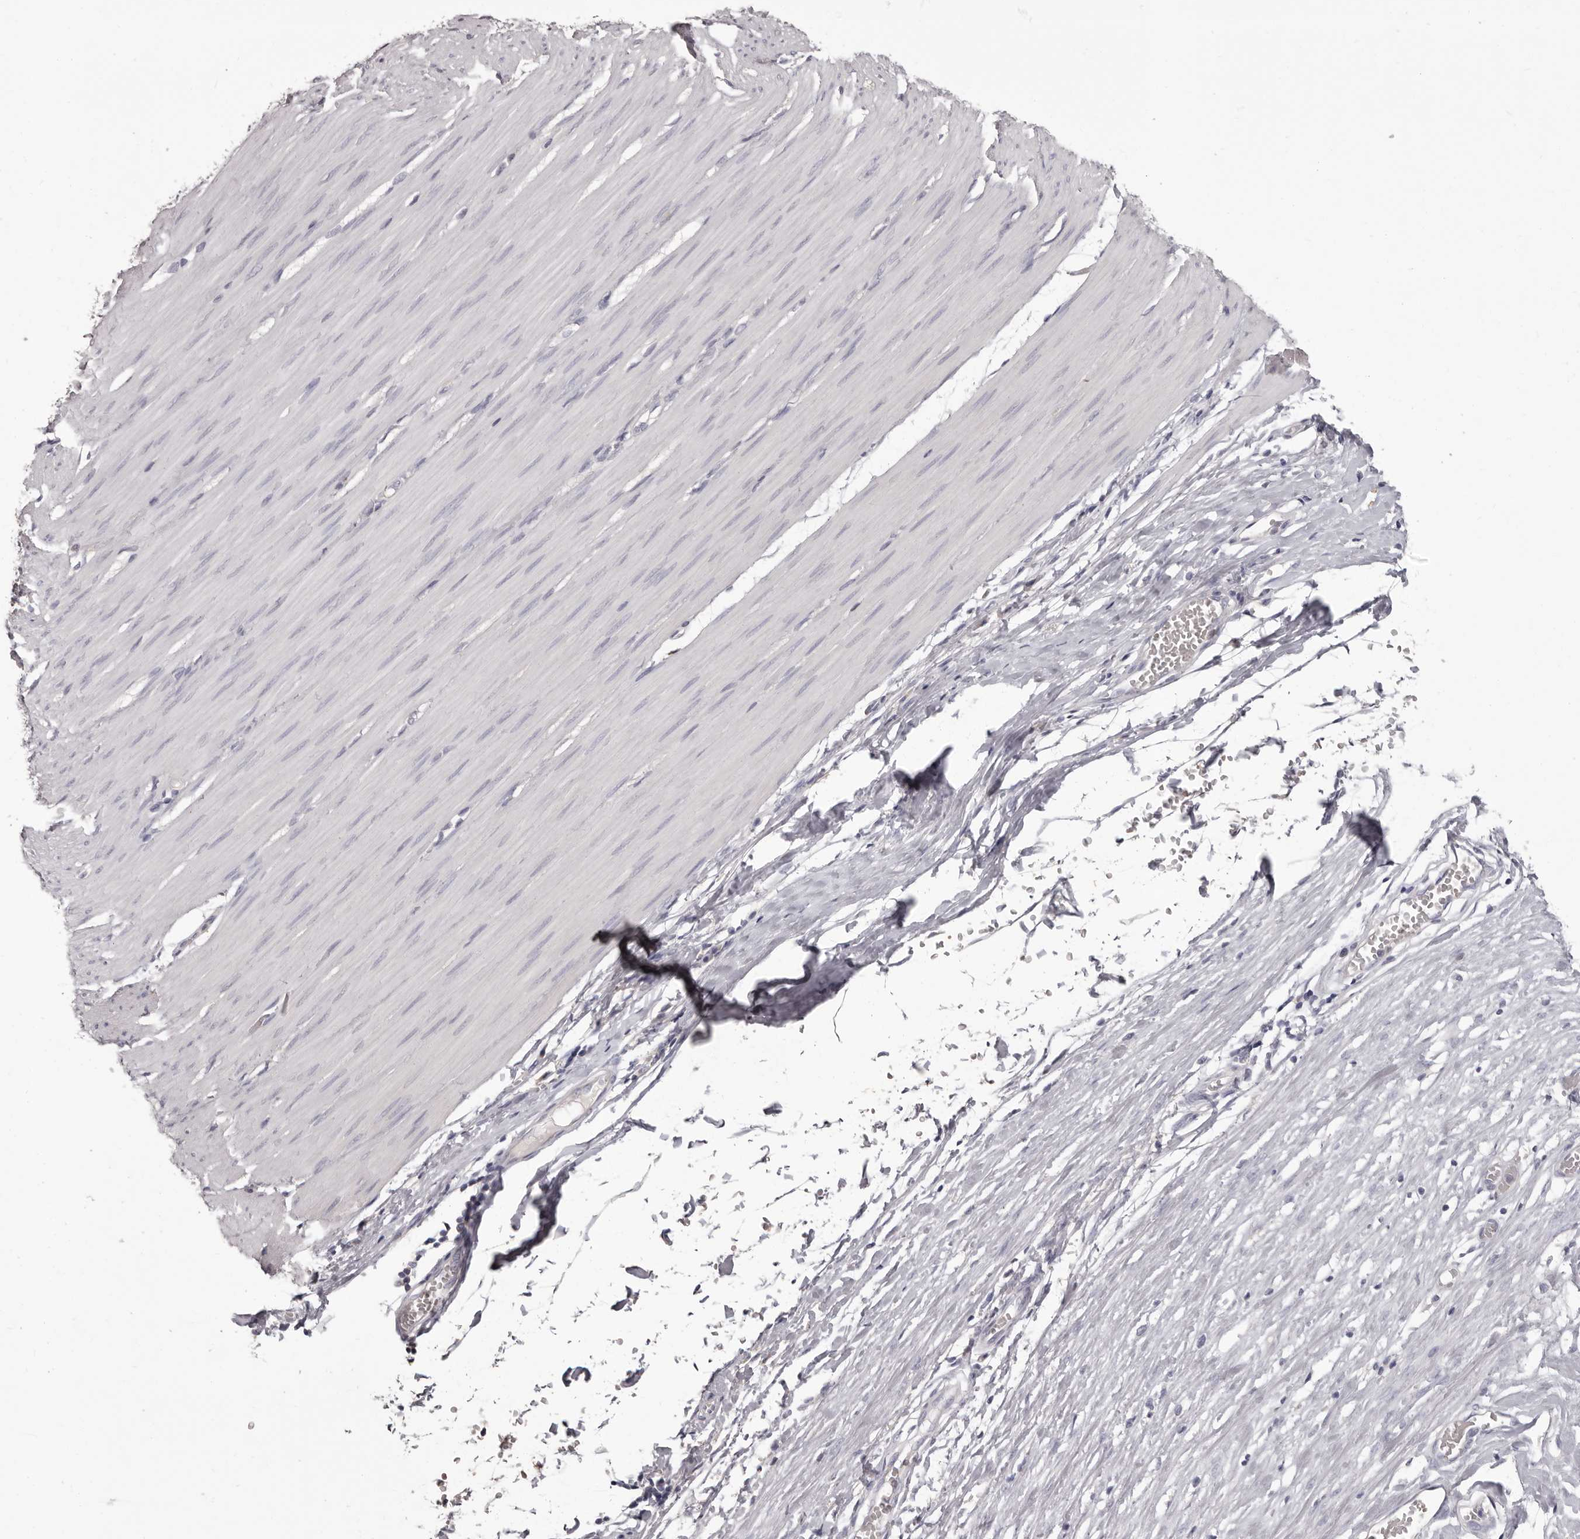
{"staining": {"intensity": "negative", "quantity": "none", "location": "none"}, "tissue": "smooth muscle", "cell_type": "Smooth muscle cells", "image_type": "normal", "snomed": [{"axis": "morphology", "description": "Normal tissue, NOS"}, {"axis": "morphology", "description": "Adenocarcinoma, NOS"}, {"axis": "topography", "description": "Colon"}, {"axis": "topography", "description": "Peripheral nerve tissue"}], "caption": "Immunohistochemistry (IHC) image of normal smooth muscle: human smooth muscle stained with DAB displays no significant protein staining in smooth muscle cells.", "gene": "APEH", "patient": {"sex": "male", "age": 14}}